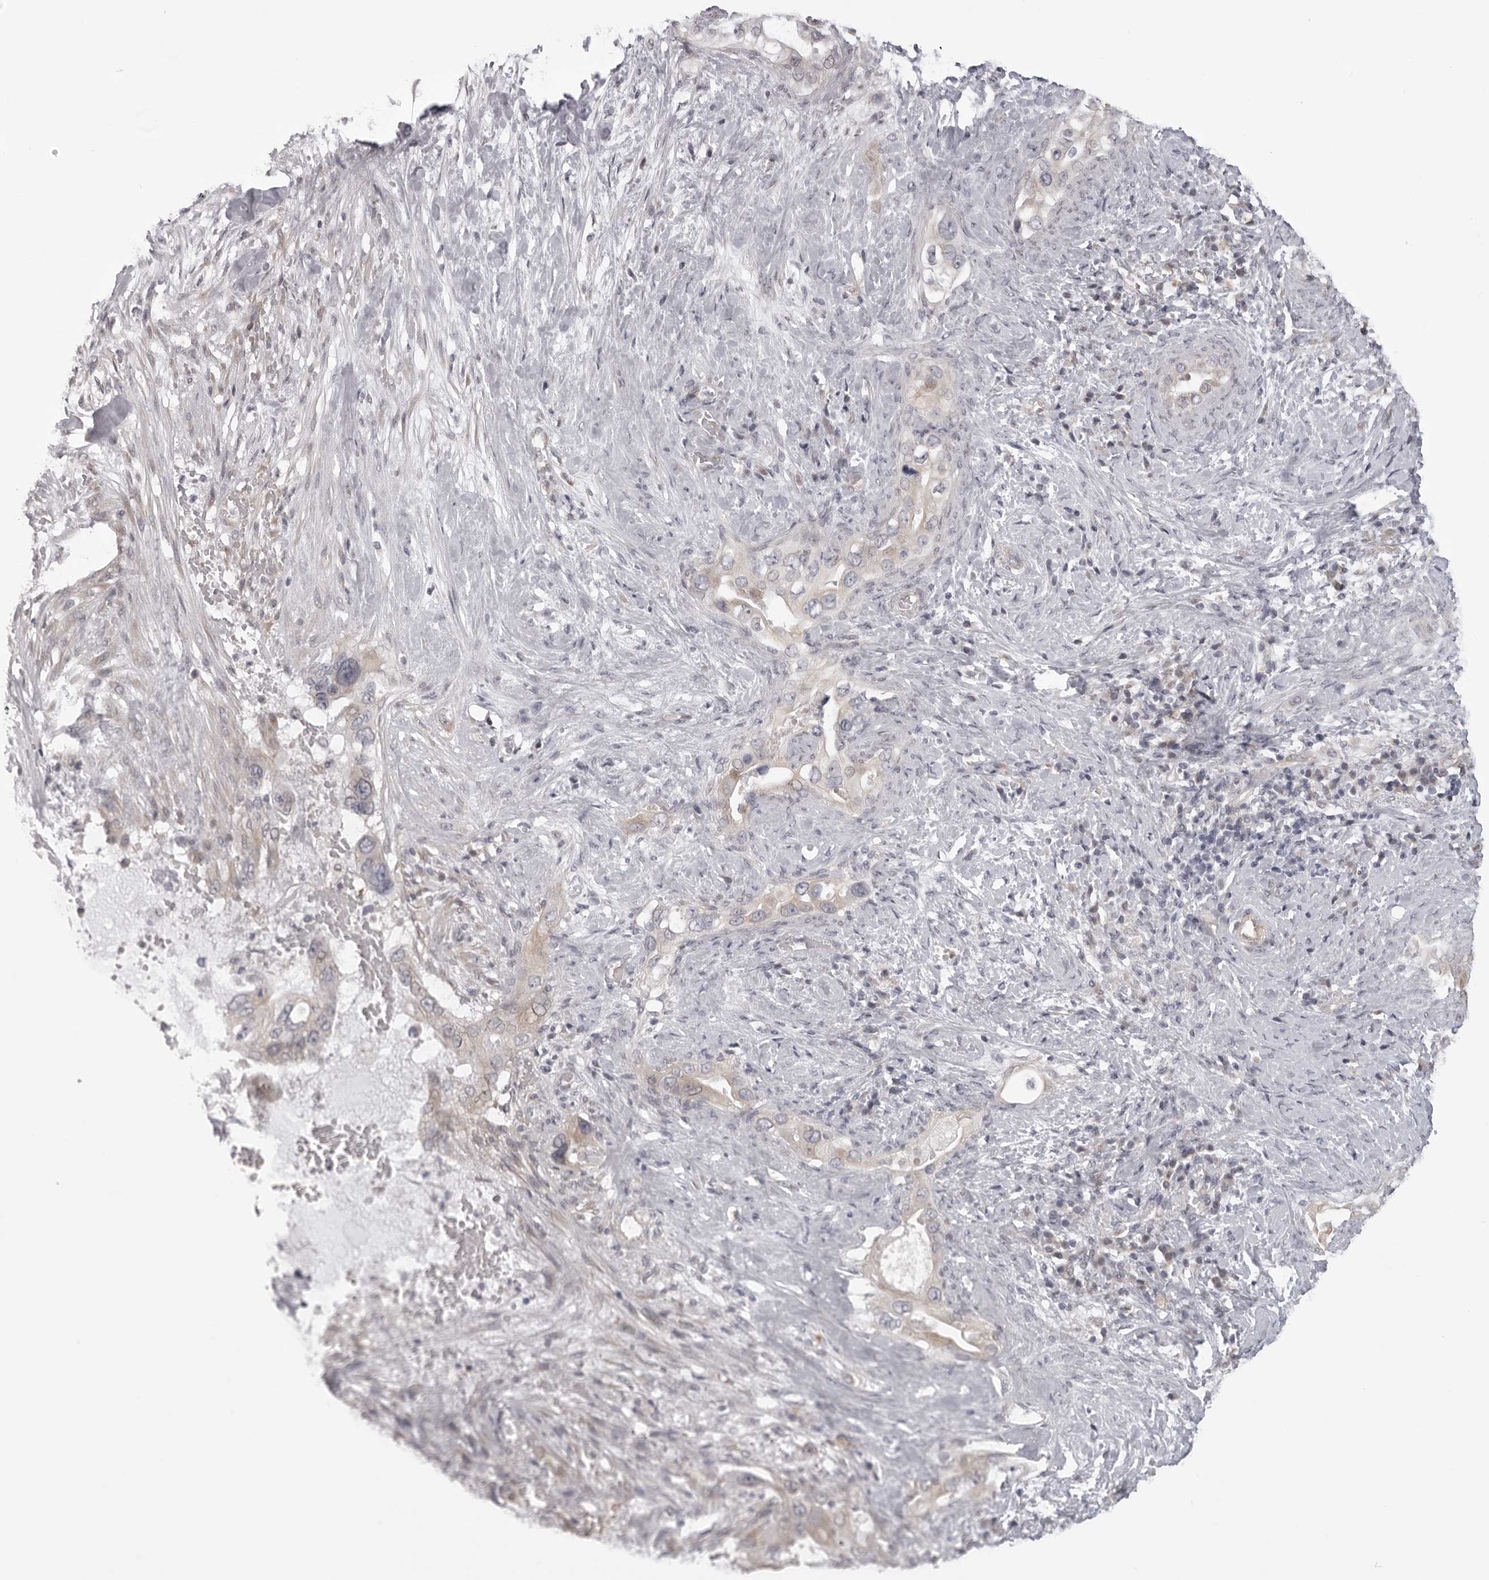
{"staining": {"intensity": "weak", "quantity": "25%-75%", "location": "cytoplasmic/membranous"}, "tissue": "pancreatic cancer", "cell_type": "Tumor cells", "image_type": "cancer", "snomed": [{"axis": "morphology", "description": "Inflammation, NOS"}, {"axis": "morphology", "description": "Adenocarcinoma, NOS"}, {"axis": "topography", "description": "Pancreas"}], "caption": "Pancreatic cancer (adenocarcinoma) stained for a protein (brown) reveals weak cytoplasmic/membranous positive staining in about 25%-75% of tumor cells.", "gene": "EPHA10", "patient": {"sex": "female", "age": 56}}